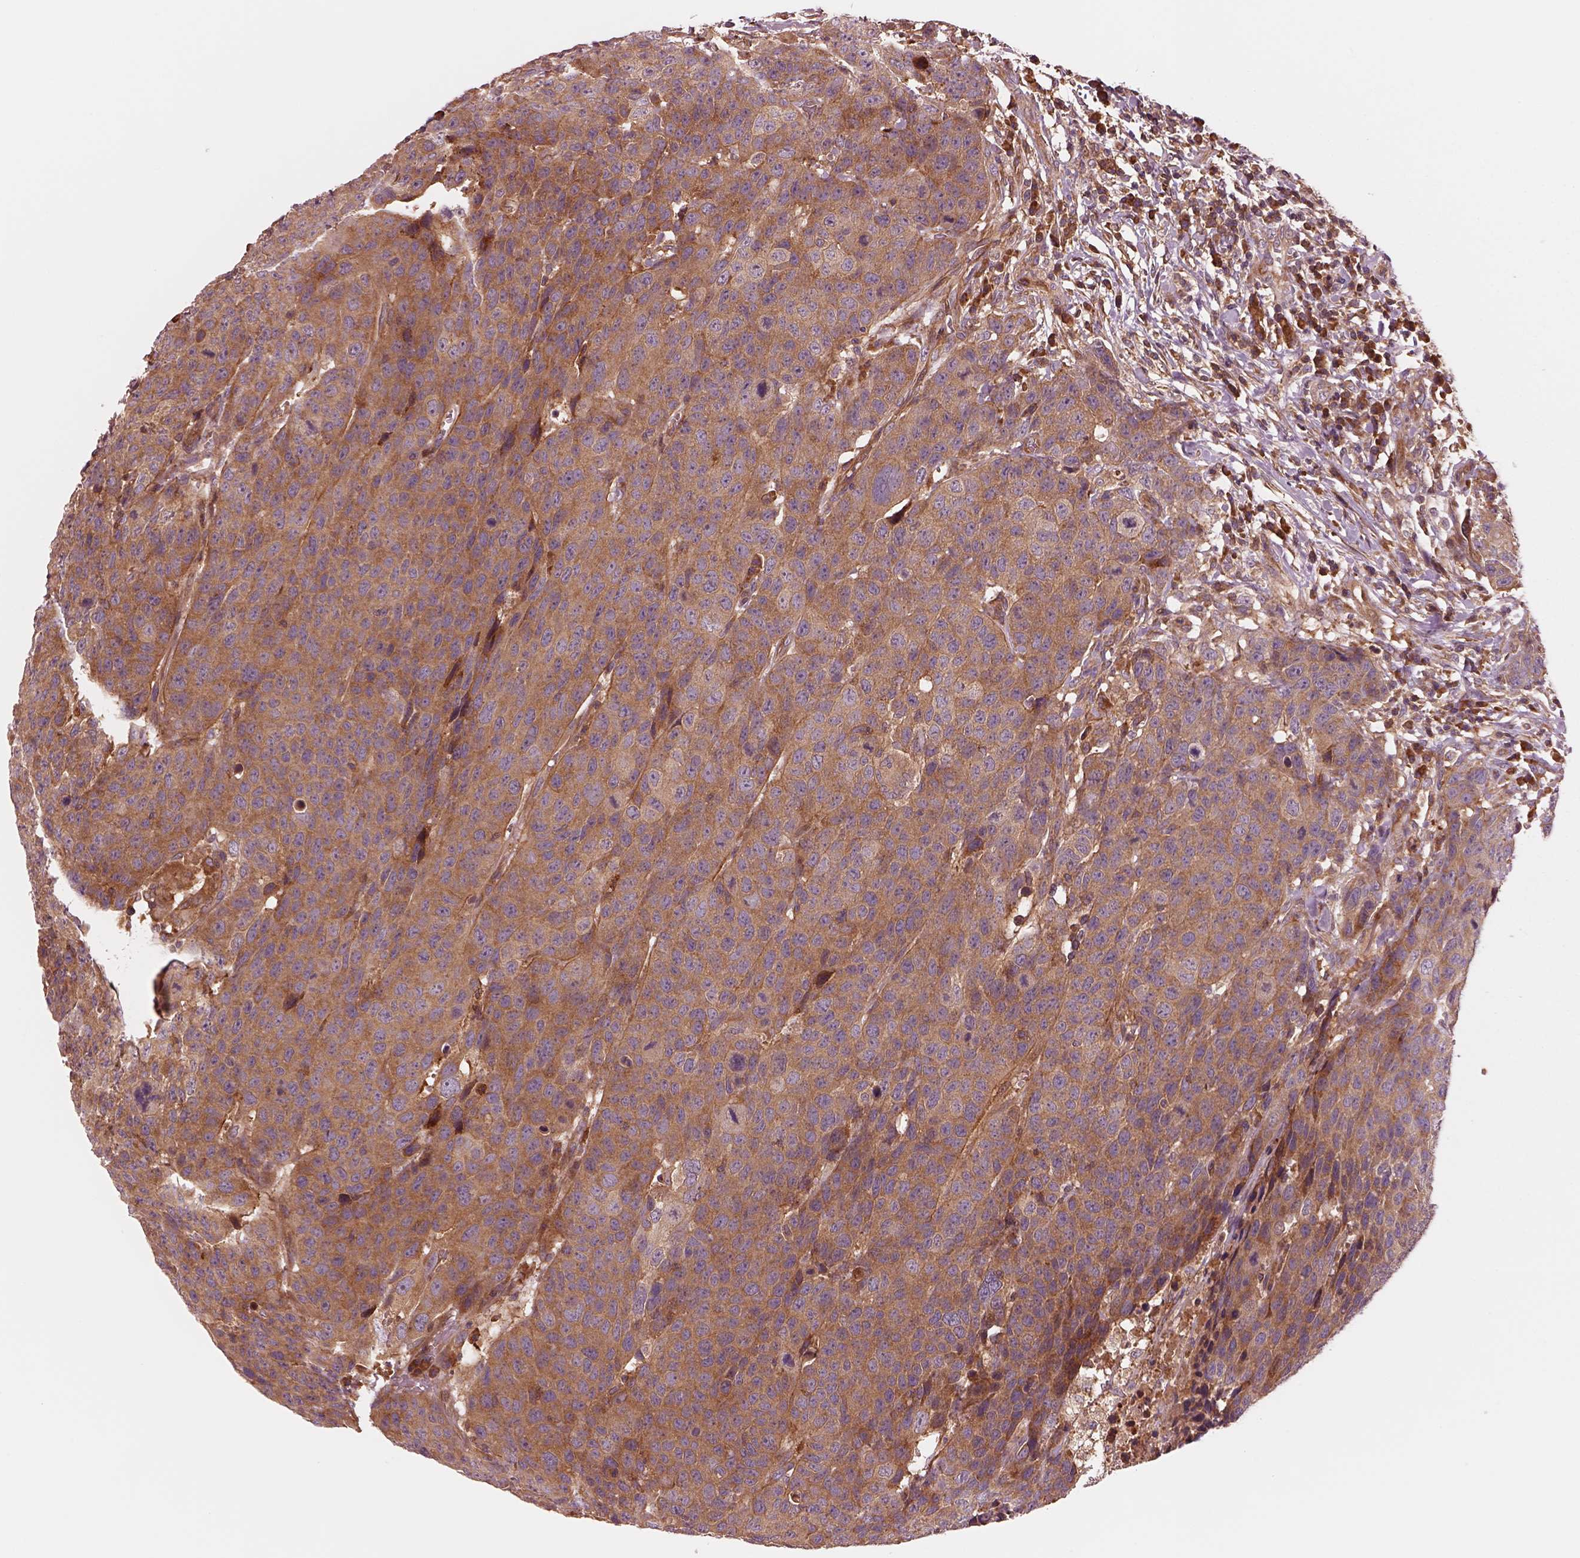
{"staining": {"intensity": "moderate", "quantity": "25%-75%", "location": "cytoplasmic/membranous"}, "tissue": "head and neck cancer", "cell_type": "Tumor cells", "image_type": "cancer", "snomed": [{"axis": "morphology", "description": "Squamous cell carcinoma, NOS"}, {"axis": "topography", "description": "Head-Neck"}], "caption": "Head and neck cancer (squamous cell carcinoma) stained for a protein exhibits moderate cytoplasmic/membranous positivity in tumor cells.", "gene": "ASCC2", "patient": {"sex": "male", "age": 66}}